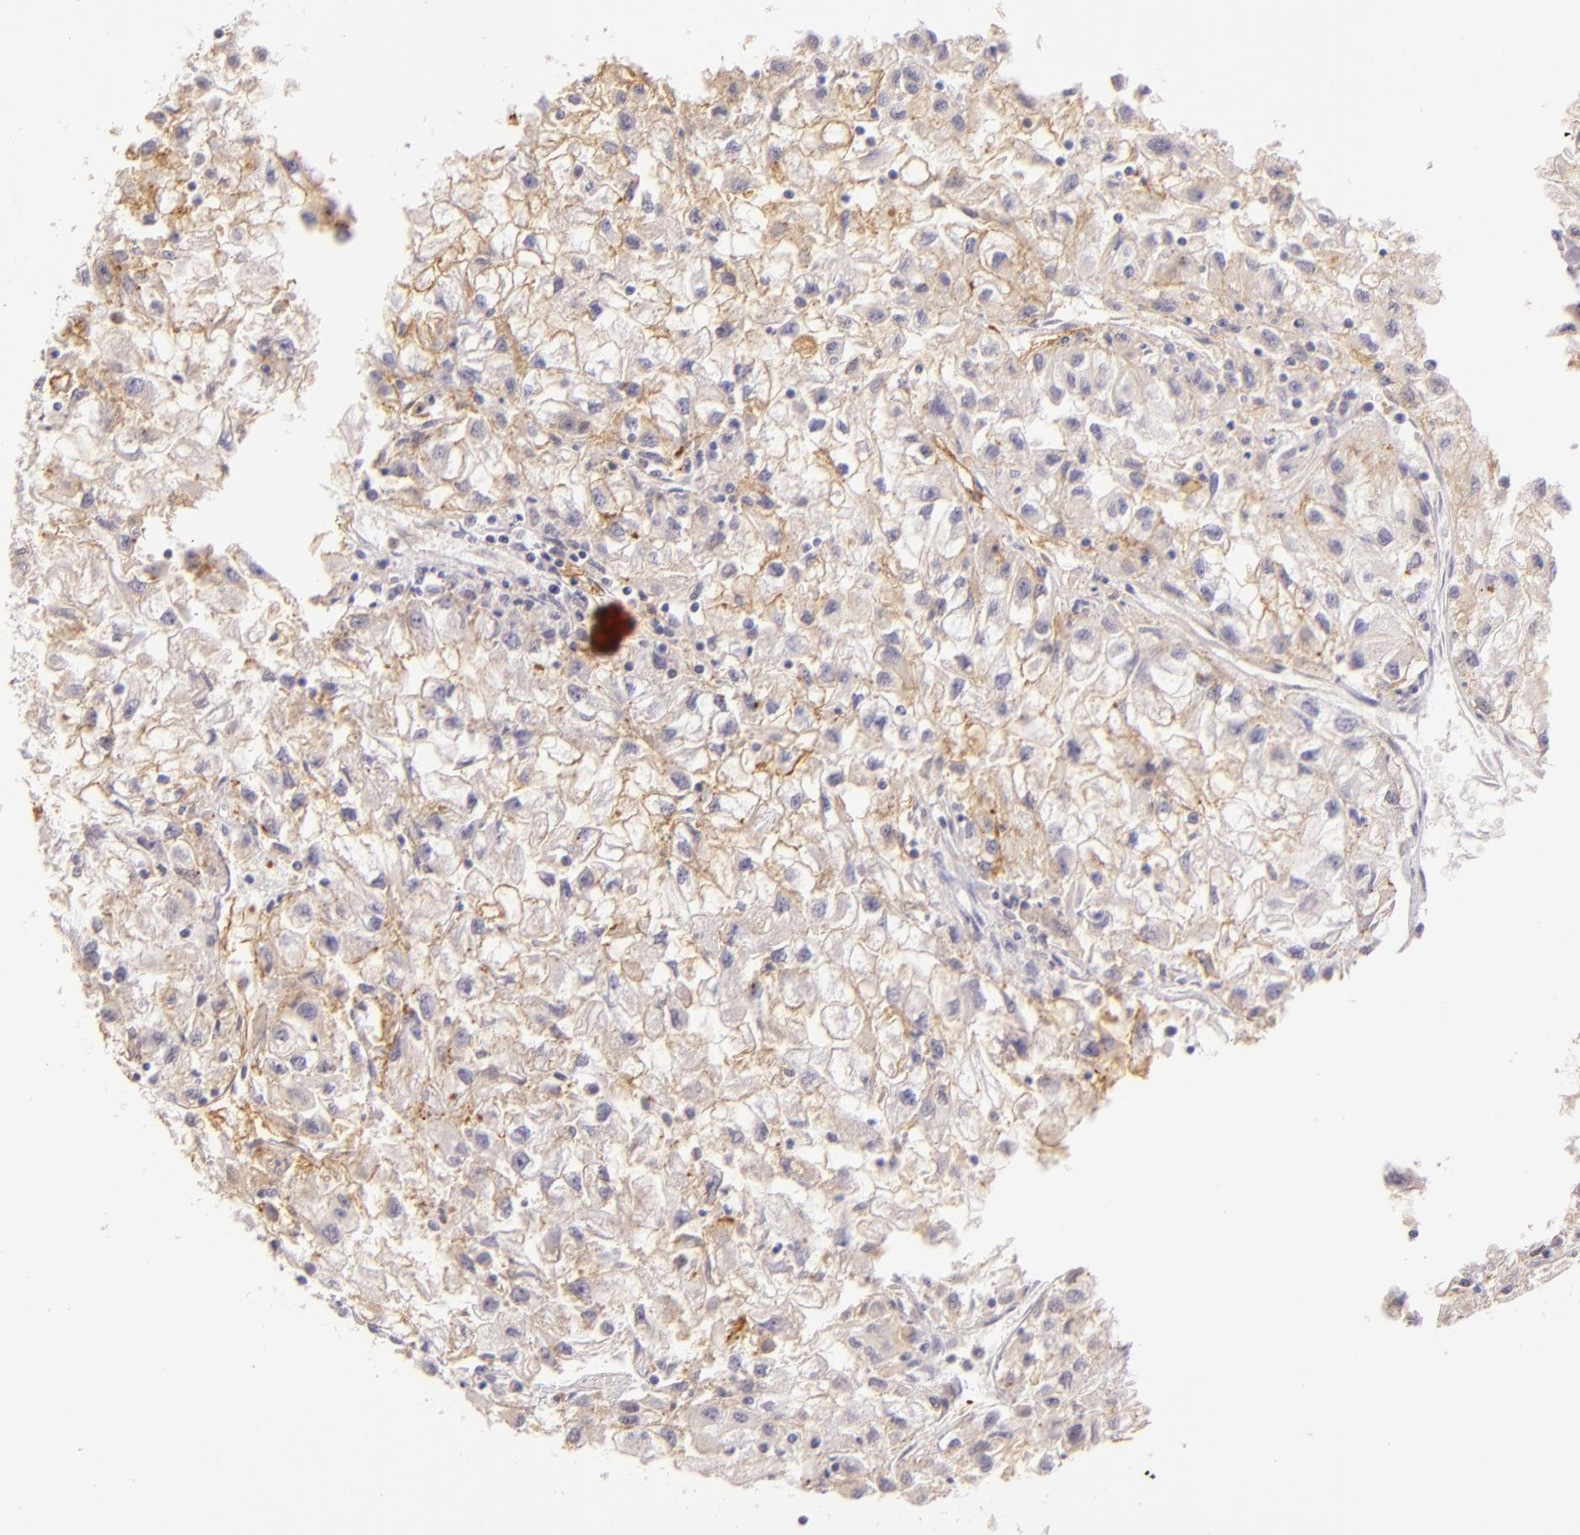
{"staining": {"intensity": "moderate", "quantity": "25%-75%", "location": "cytoplasmic/membranous"}, "tissue": "renal cancer", "cell_type": "Tumor cells", "image_type": "cancer", "snomed": [{"axis": "morphology", "description": "Adenocarcinoma, NOS"}, {"axis": "topography", "description": "Kidney"}], "caption": "There is medium levels of moderate cytoplasmic/membranous expression in tumor cells of renal cancer (adenocarcinoma), as demonstrated by immunohistochemical staining (brown color).", "gene": "CTSF", "patient": {"sex": "male", "age": 59}}